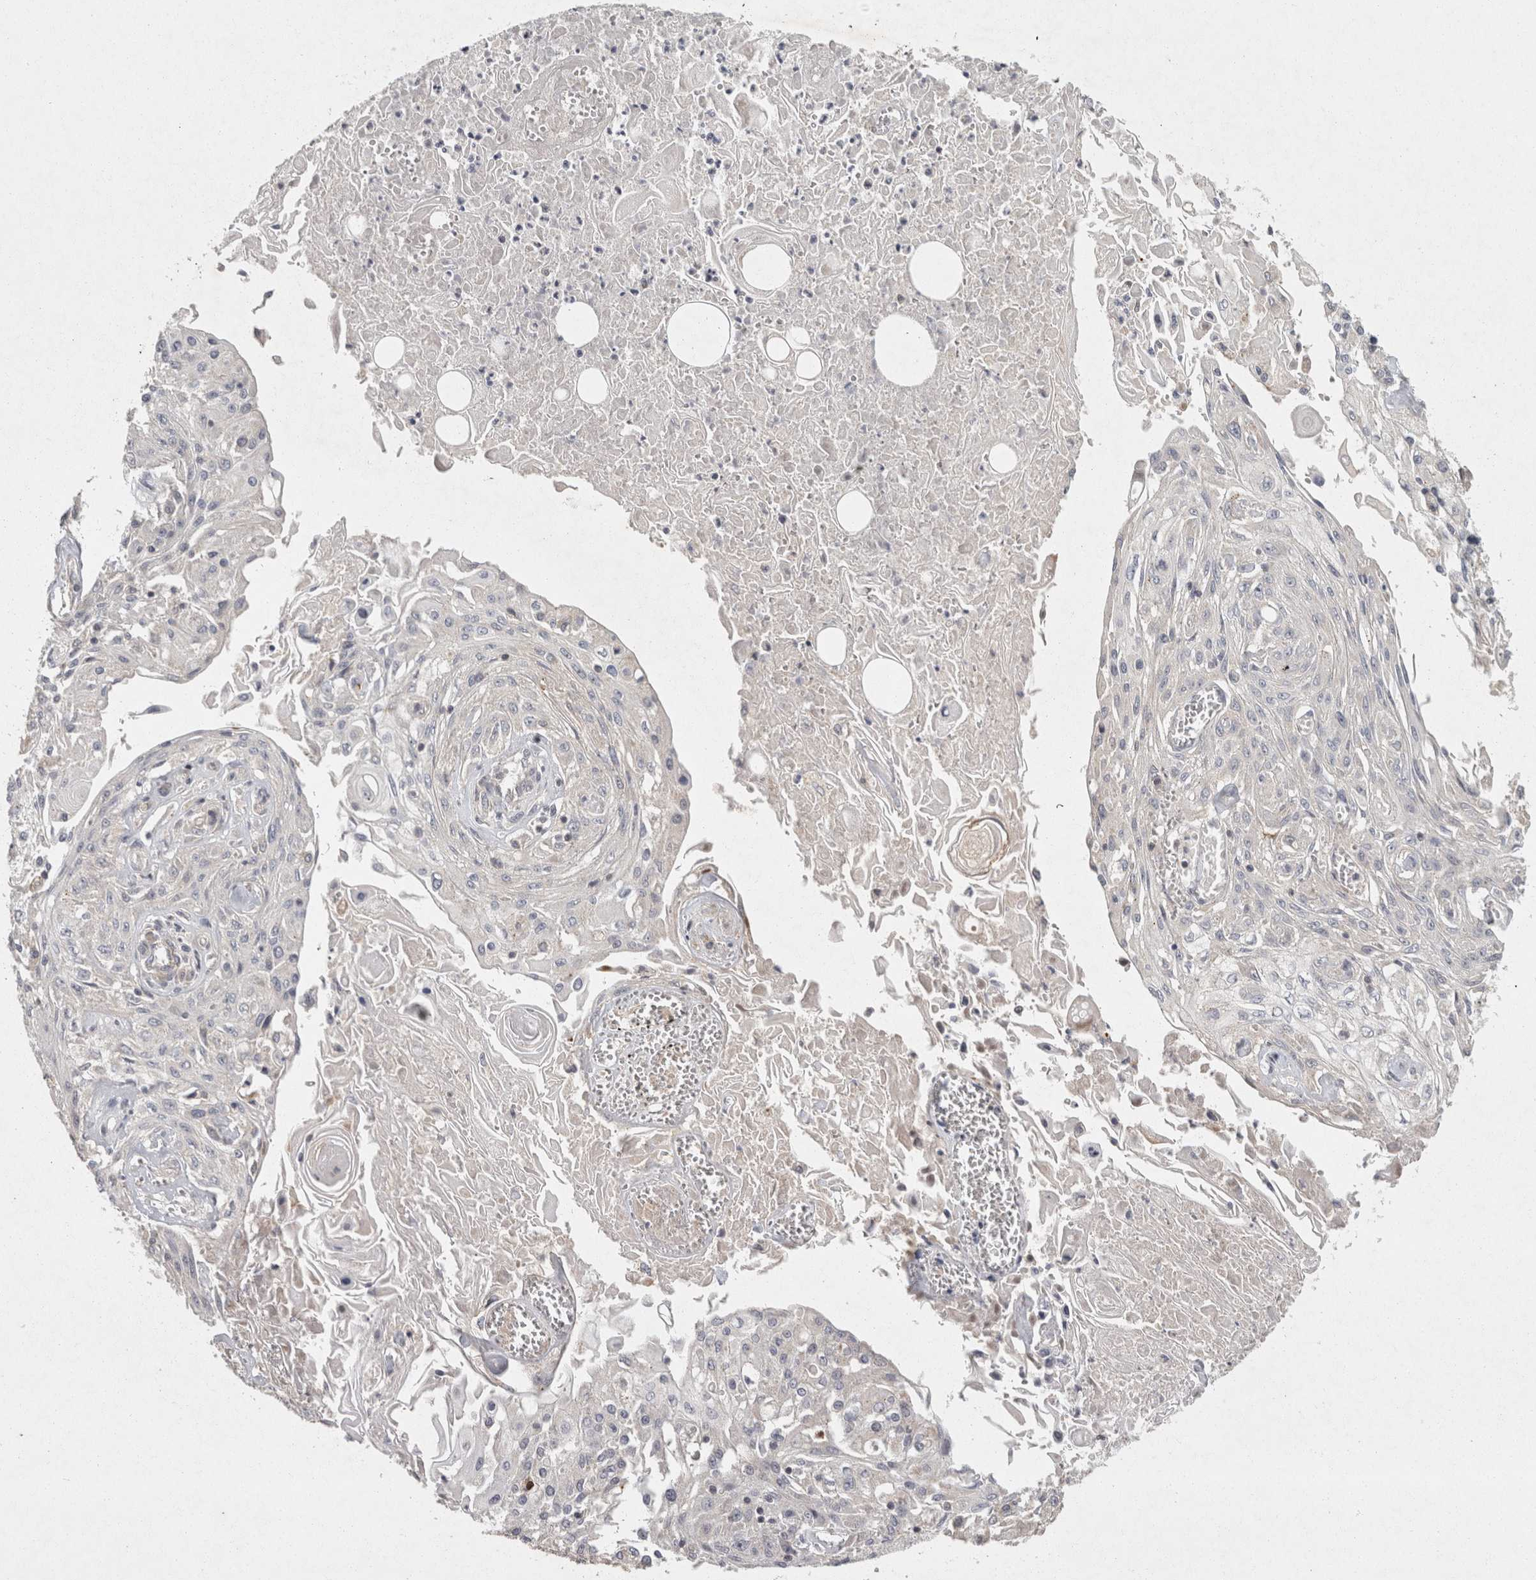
{"staining": {"intensity": "negative", "quantity": "none", "location": "none"}, "tissue": "skin cancer", "cell_type": "Tumor cells", "image_type": "cancer", "snomed": [{"axis": "morphology", "description": "Squamous cell carcinoma, NOS"}, {"axis": "morphology", "description": "Squamous cell carcinoma, metastatic, NOS"}, {"axis": "topography", "description": "Skin"}, {"axis": "topography", "description": "Lymph node"}], "caption": "Immunohistochemical staining of skin metastatic squamous cell carcinoma exhibits no significant expression in tumor cells.", "gene": "ACAT2", "patient": {"sex": "male", "age": 75}}